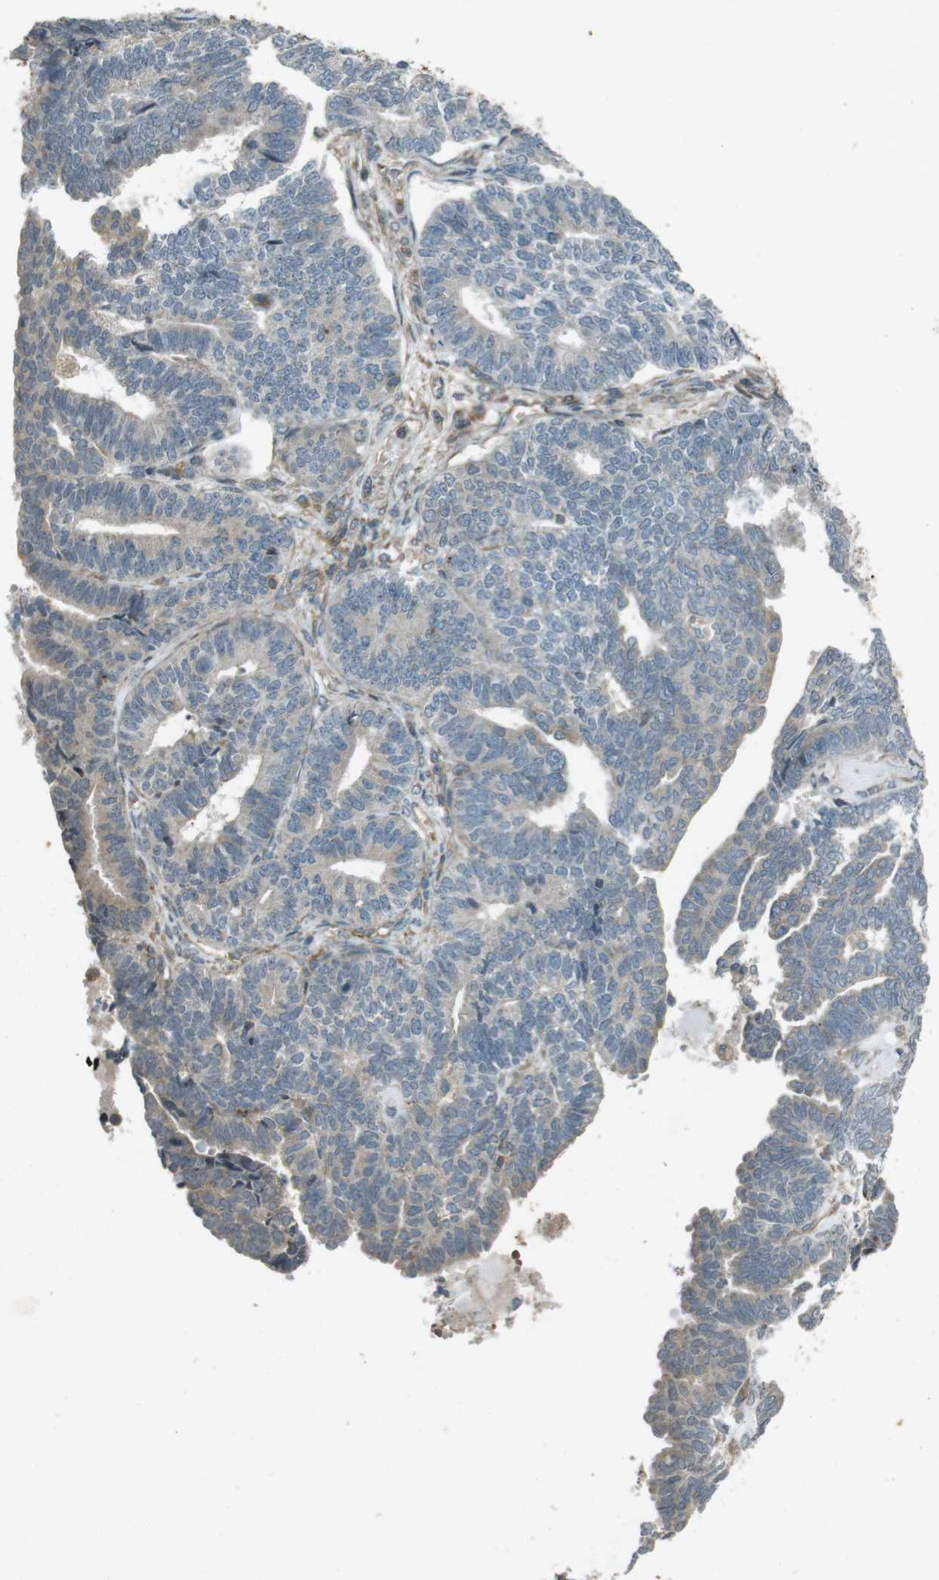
{"staining": {"intensity": "negative", "quantity": "none", "location": "none"}, "tissue": "endometrial cancer", "cell_type": "Tumor cells", "image_type": "cancer", "snomed": [{"axis": "morphology", "description": "Adenocarcinoma, NOS"}, {"axis": "topography", "description": "Endometrium"}], "caption": "Tumor cells are negative for brown protein staining in endometrial cancer (adenocarcinoma).", "gene": "ZYX", "patient": {"sex": "female", "age": 70}}